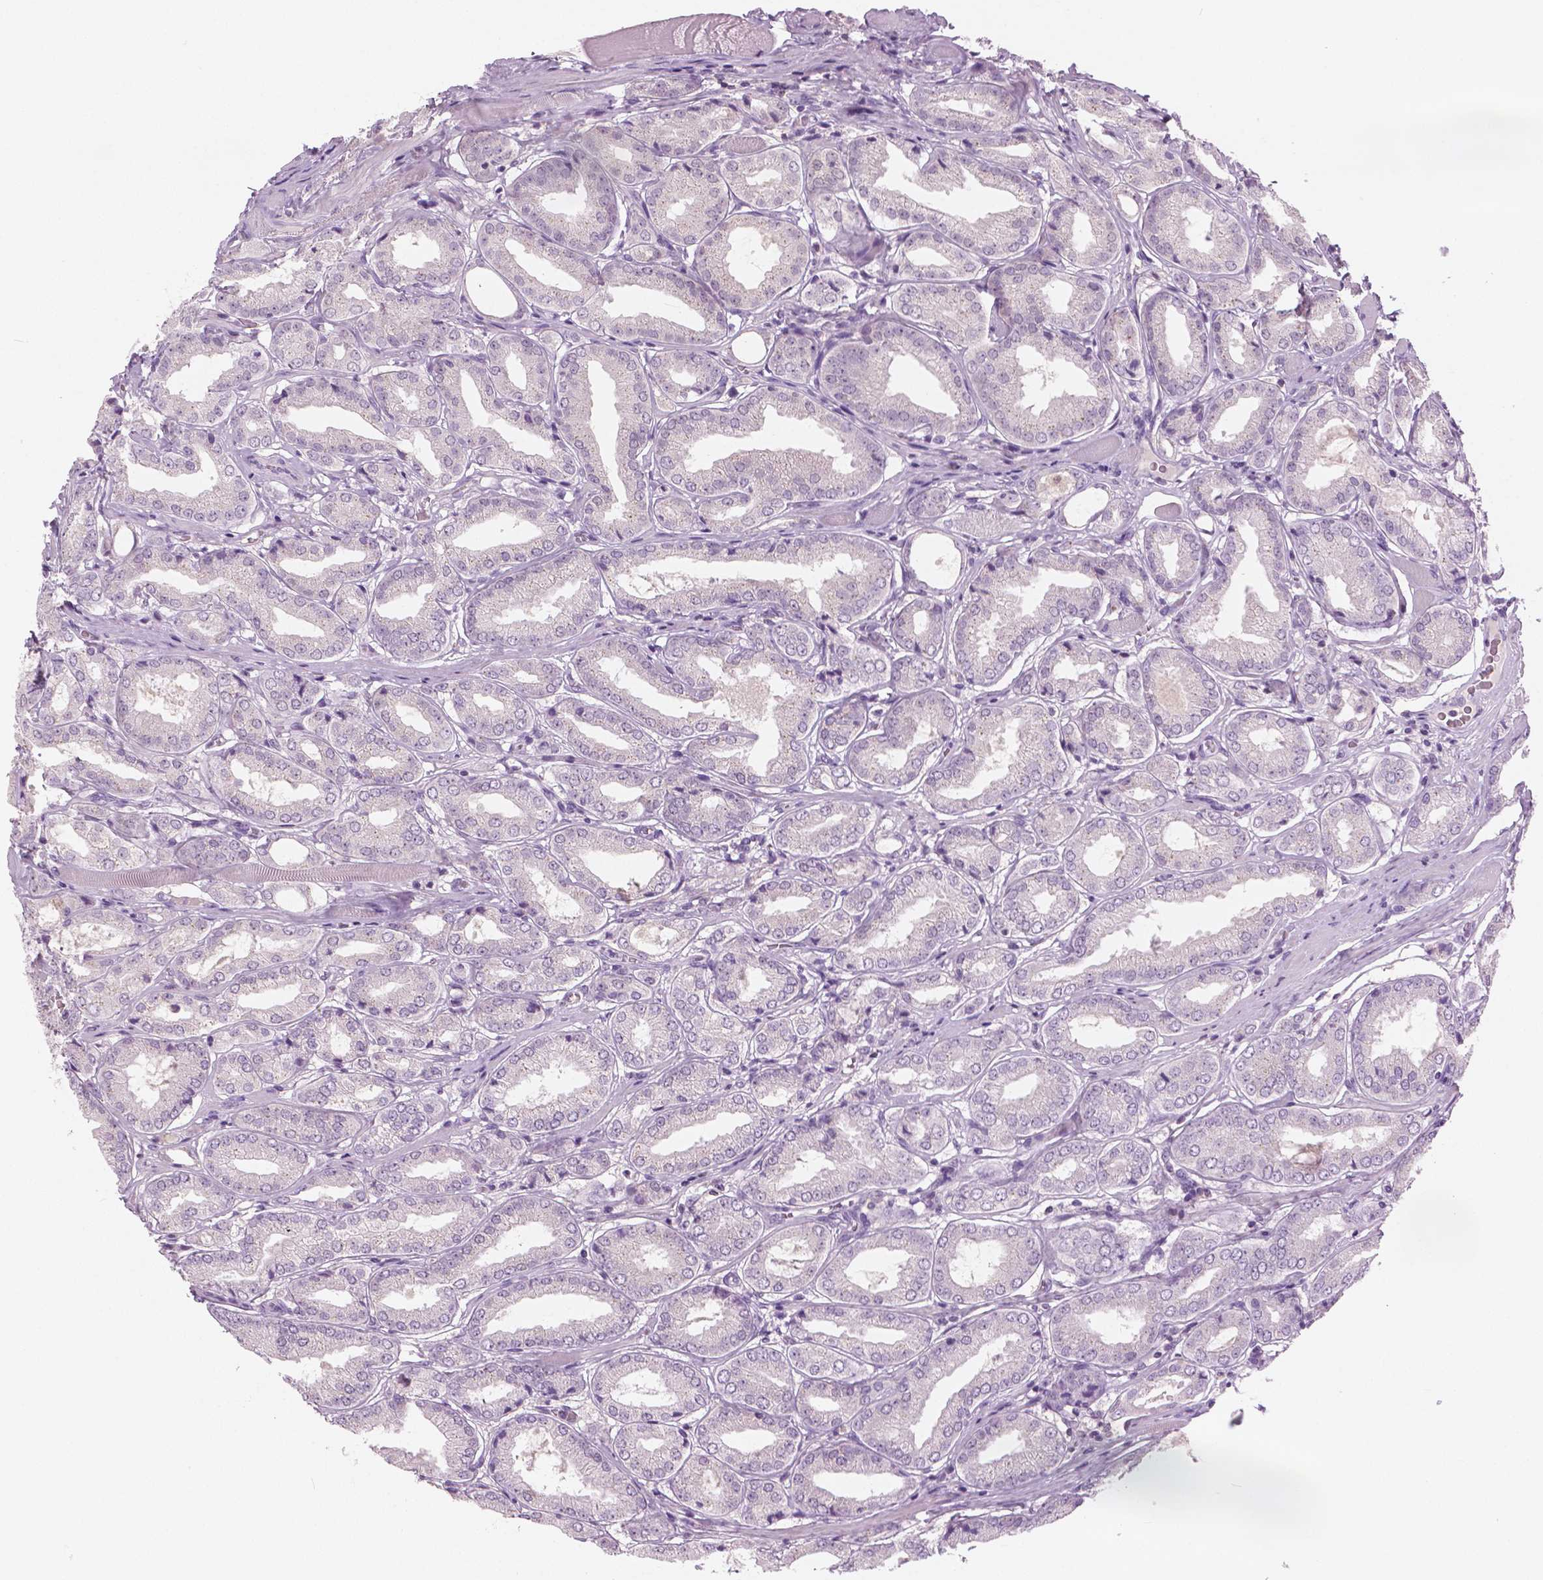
{"staining": {"intensity": "negative", "quantity": "none", "location": "none"}, "tissue": "prostate cancer", "cell_type": "Tumor cells", "image_type": "cancer", "snomed": [{"axis": "morphology", "description": "Adenocarcinoma, NOS"}, {"axis": "topography", "description": "Prostate"}], "caption": "A photomicrograph of prostate cancer (adenocarcinoma) stained for a protein exhibits no brown staining in tumor cells.", "gene": "GALM", "patient": {"sex": "male", "age": 63}}